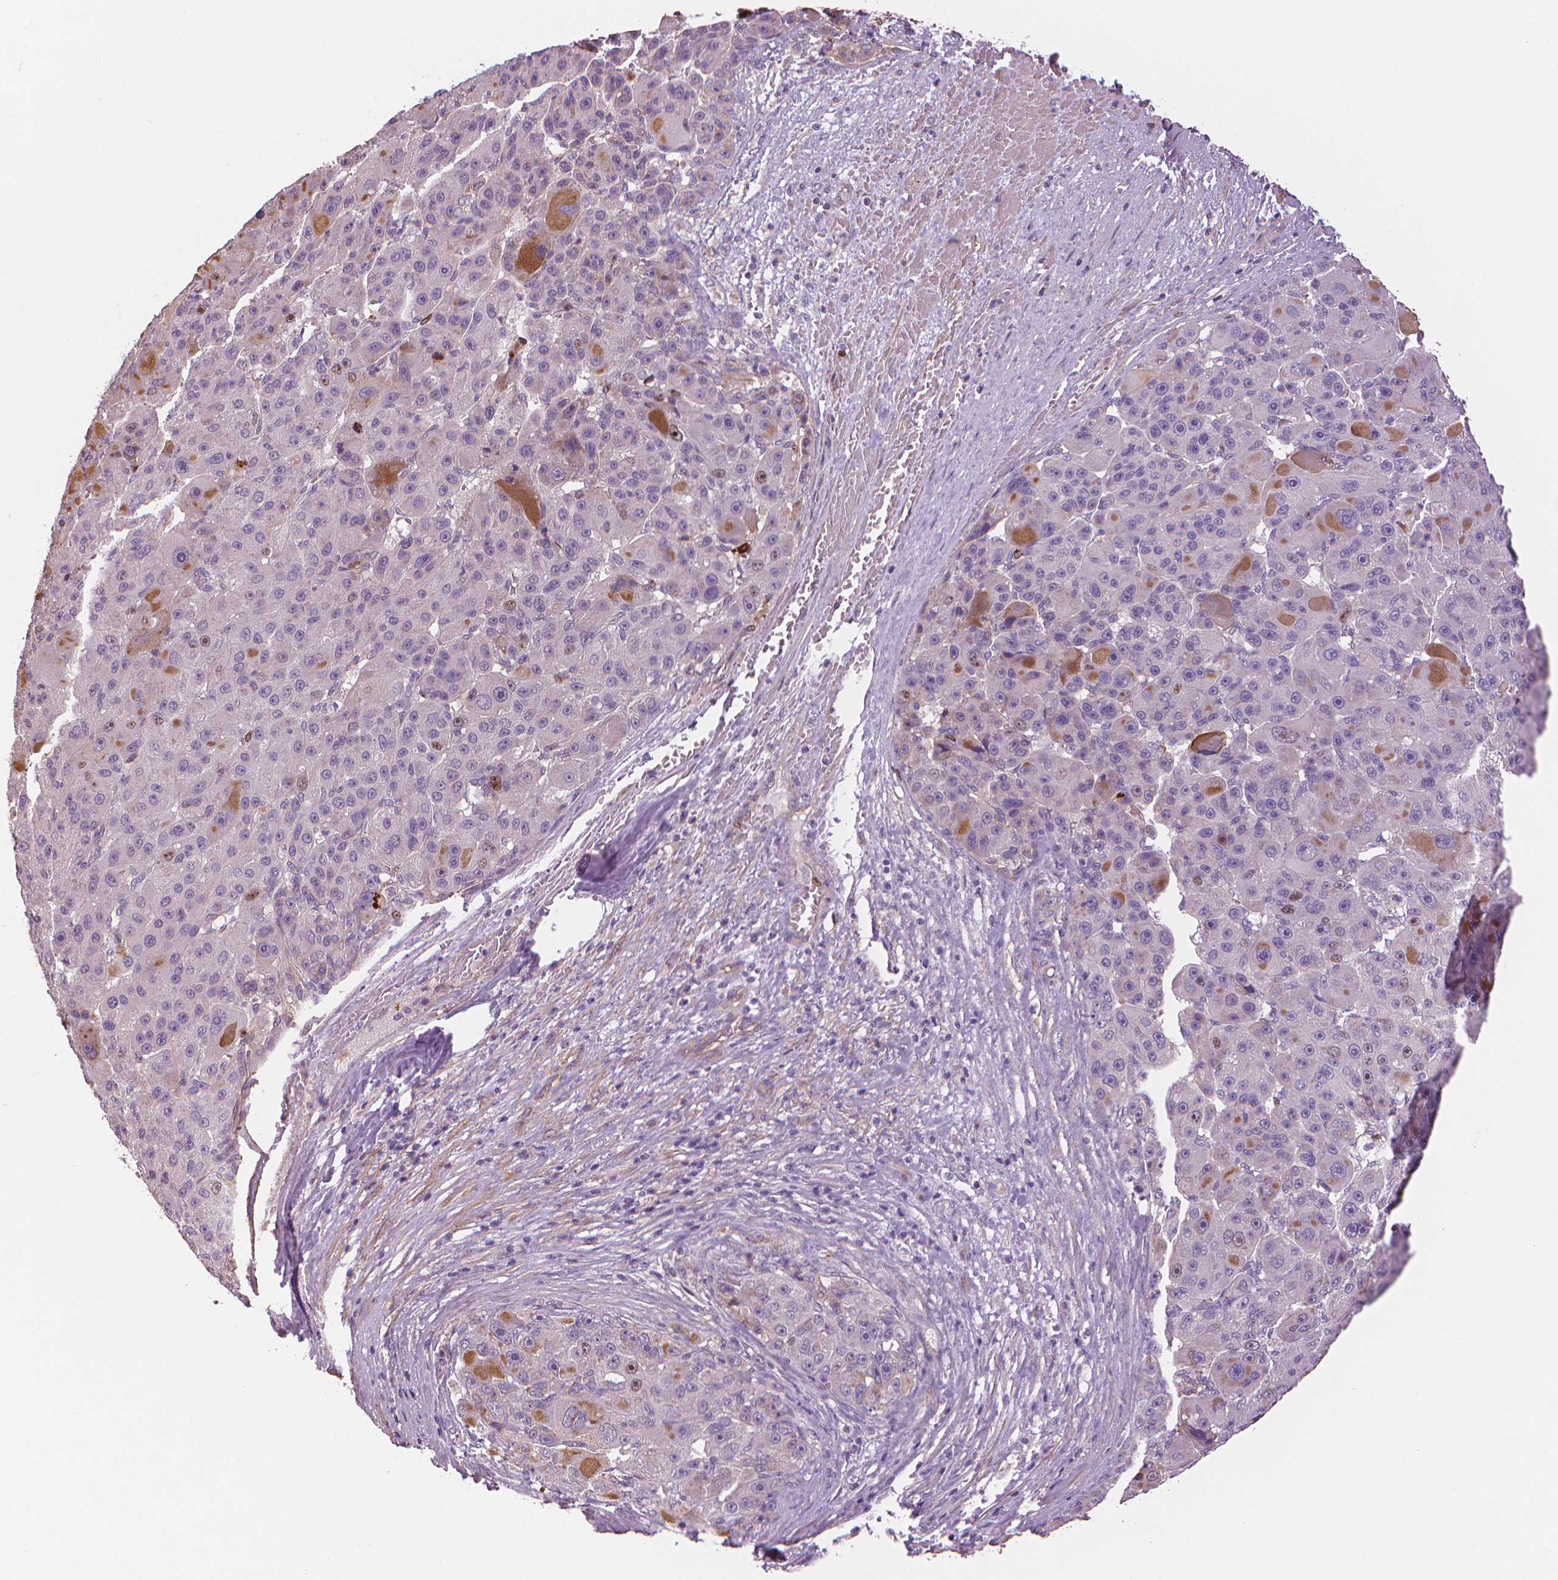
{"staining": {"intensity": "negative", "quantity": "none", "location": "none"}, "tissue": "liver cancer", "cell_type": "Tumor cells", "image_type": "cancer", "snomed": [{"axis": "morphology", "description": "Carcinoma, Hepatocellular, NOS"}, {"axis": "topography", "description": "Liver"}], "caption": "Human liver cancer (hepatocellular carcinoma) stained for a protein using immunohistochemistry (IHC) displays no expression in tumor cells.", "gene": "MKI67", "patient": {"sex": "male", "age": 76}}